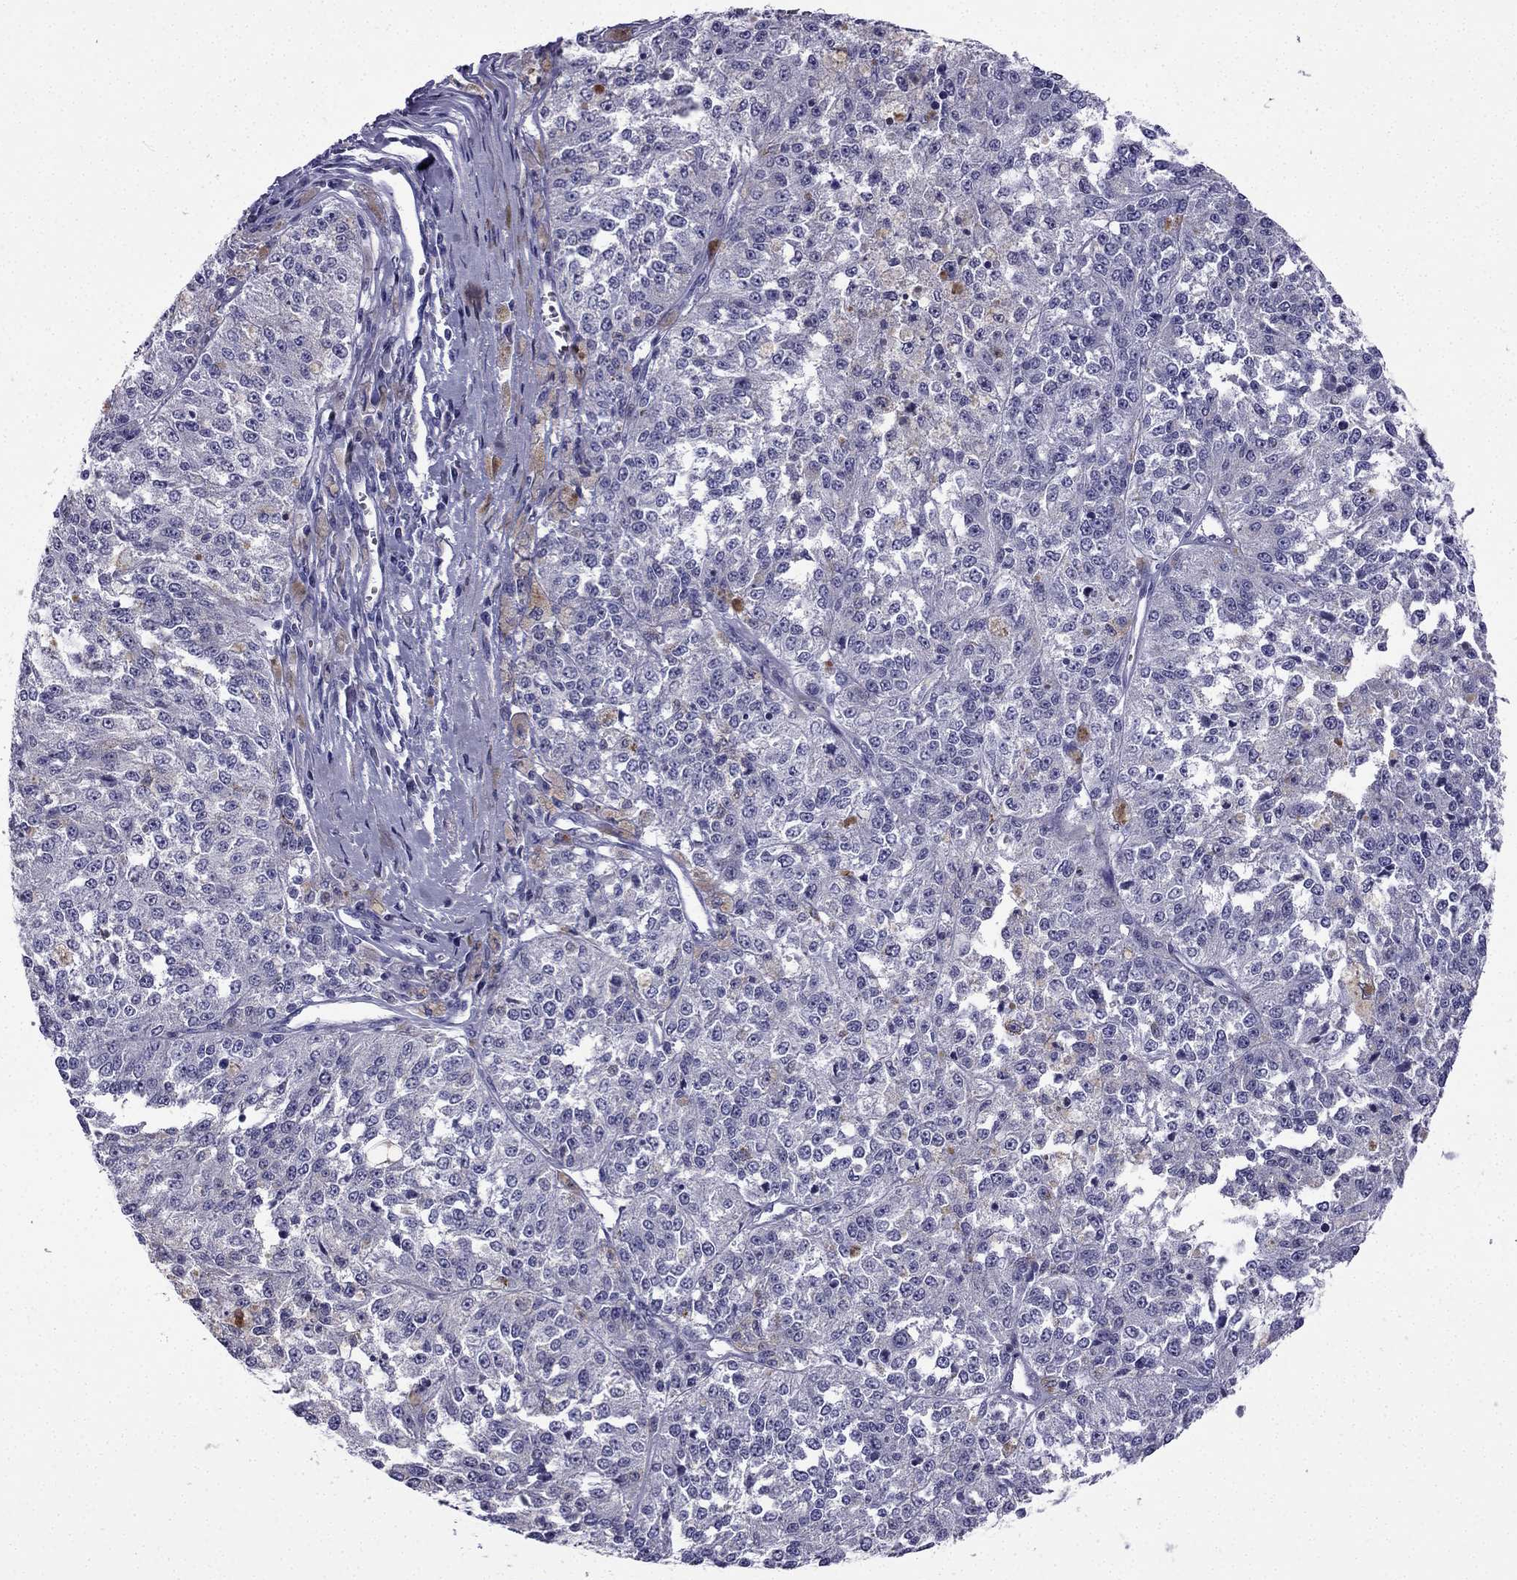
{"staining": {"intensity": "negative", "quantity": "none", "location": "none"}, "tissue": "melanoma", "cell_type": "Tumor cells", "image_type": "cancer", "snomed": [{"axis": "morphology", "description": "Malignant melanoma, Metastatic site"}, {"axis": "topography", "description": "Lymph node"}], "caption": "The histopathology image exhibits no significant positivity in tumor cells of melanoma. (DAB (3,3'-diaminobenzidine) immunohistochemistry (IHC) with hematoxylin counter stain).", "gene": "NPTX1", "patient": {"sex": "female", "age": 64}}